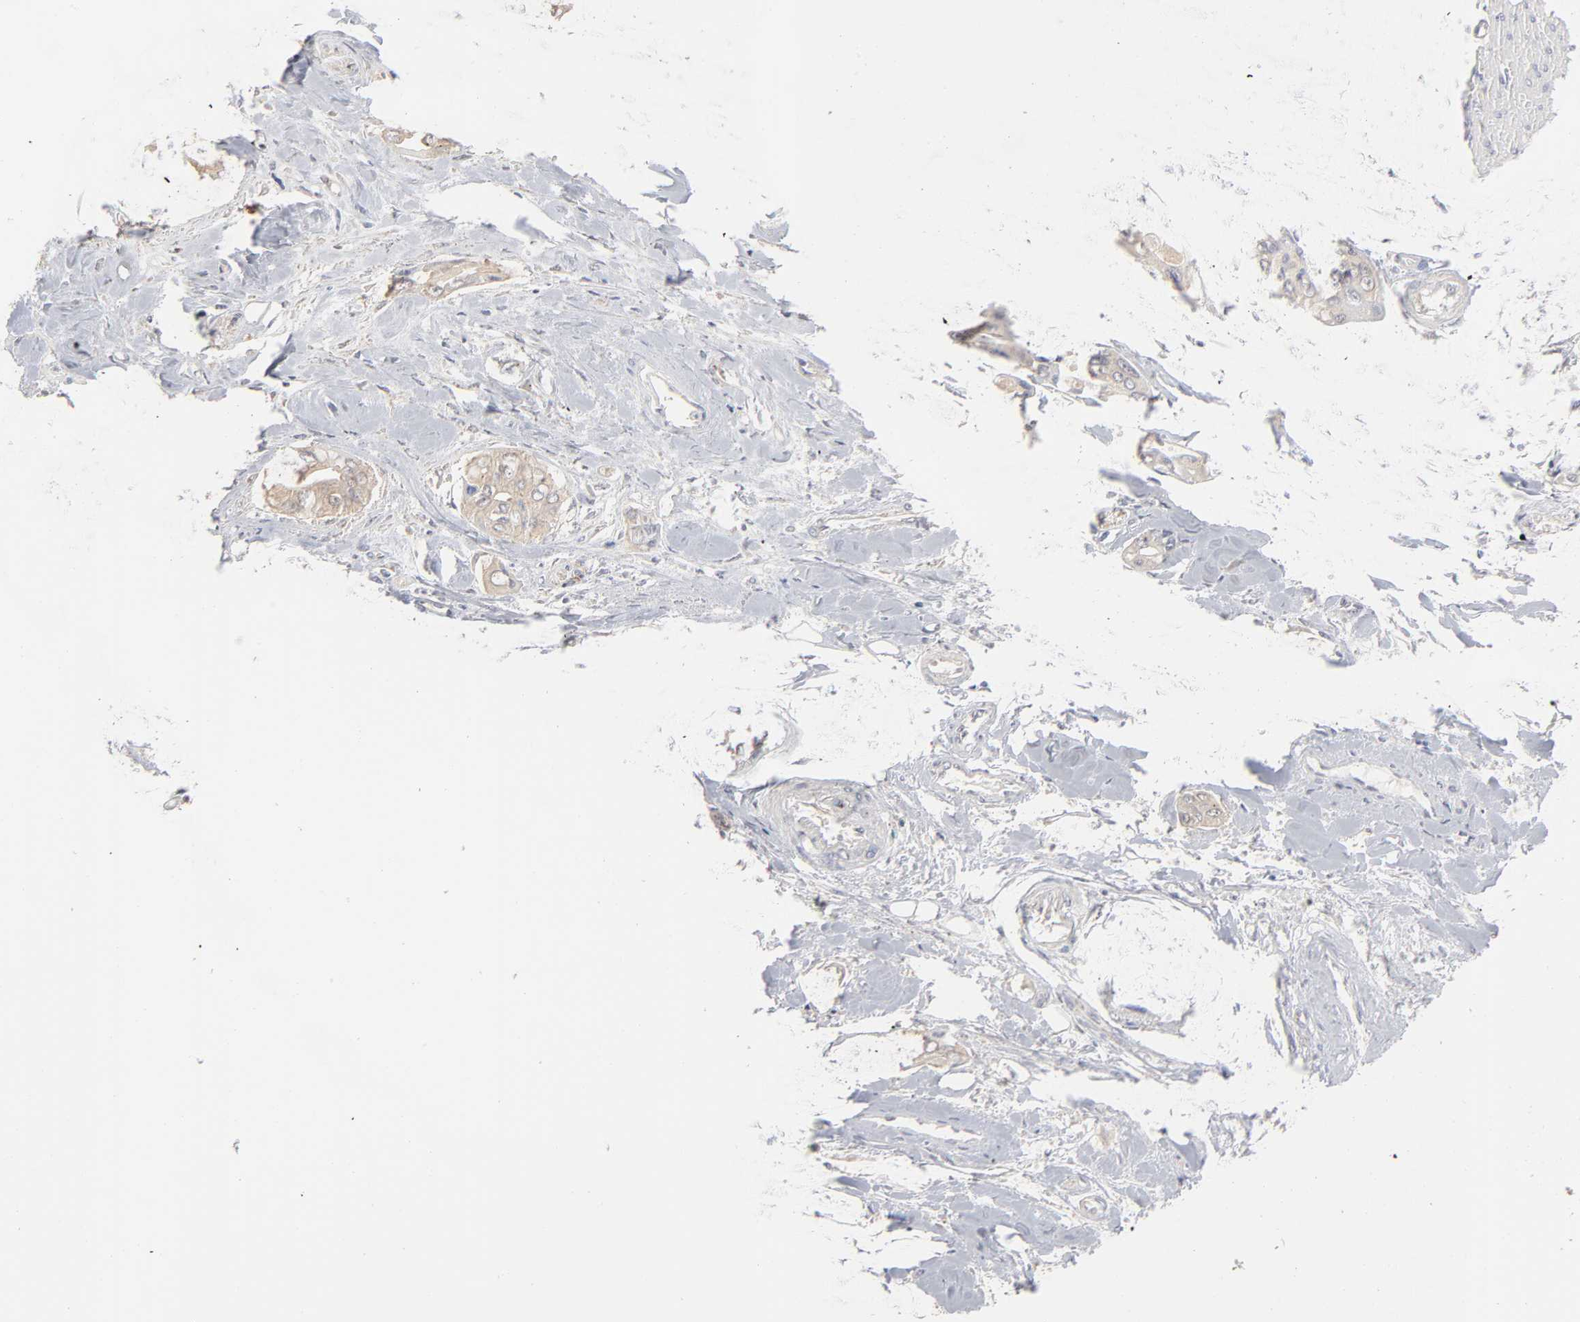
{"staining": {"intensity": "weak", "quantity": ">75%", "location": "cytoplasmic/membranous"}, "tissue": "pancreatic cancer", "cell_type": "Tumor cells", "image_type": "cancer", "snomed": [{"axis": "morphology", "description": "Adenocarcinoma, NOS"}, {"axis": "topography", "description": "Pancreas"}], "caption": "Tumor cells display low levels of weak cytoplasmic/membranous expression in approximately >75% of cells in adenocarcinoma (pancreatic).", "gene": "DNAL4", "patient": {"sex": "male", "age": 77}}